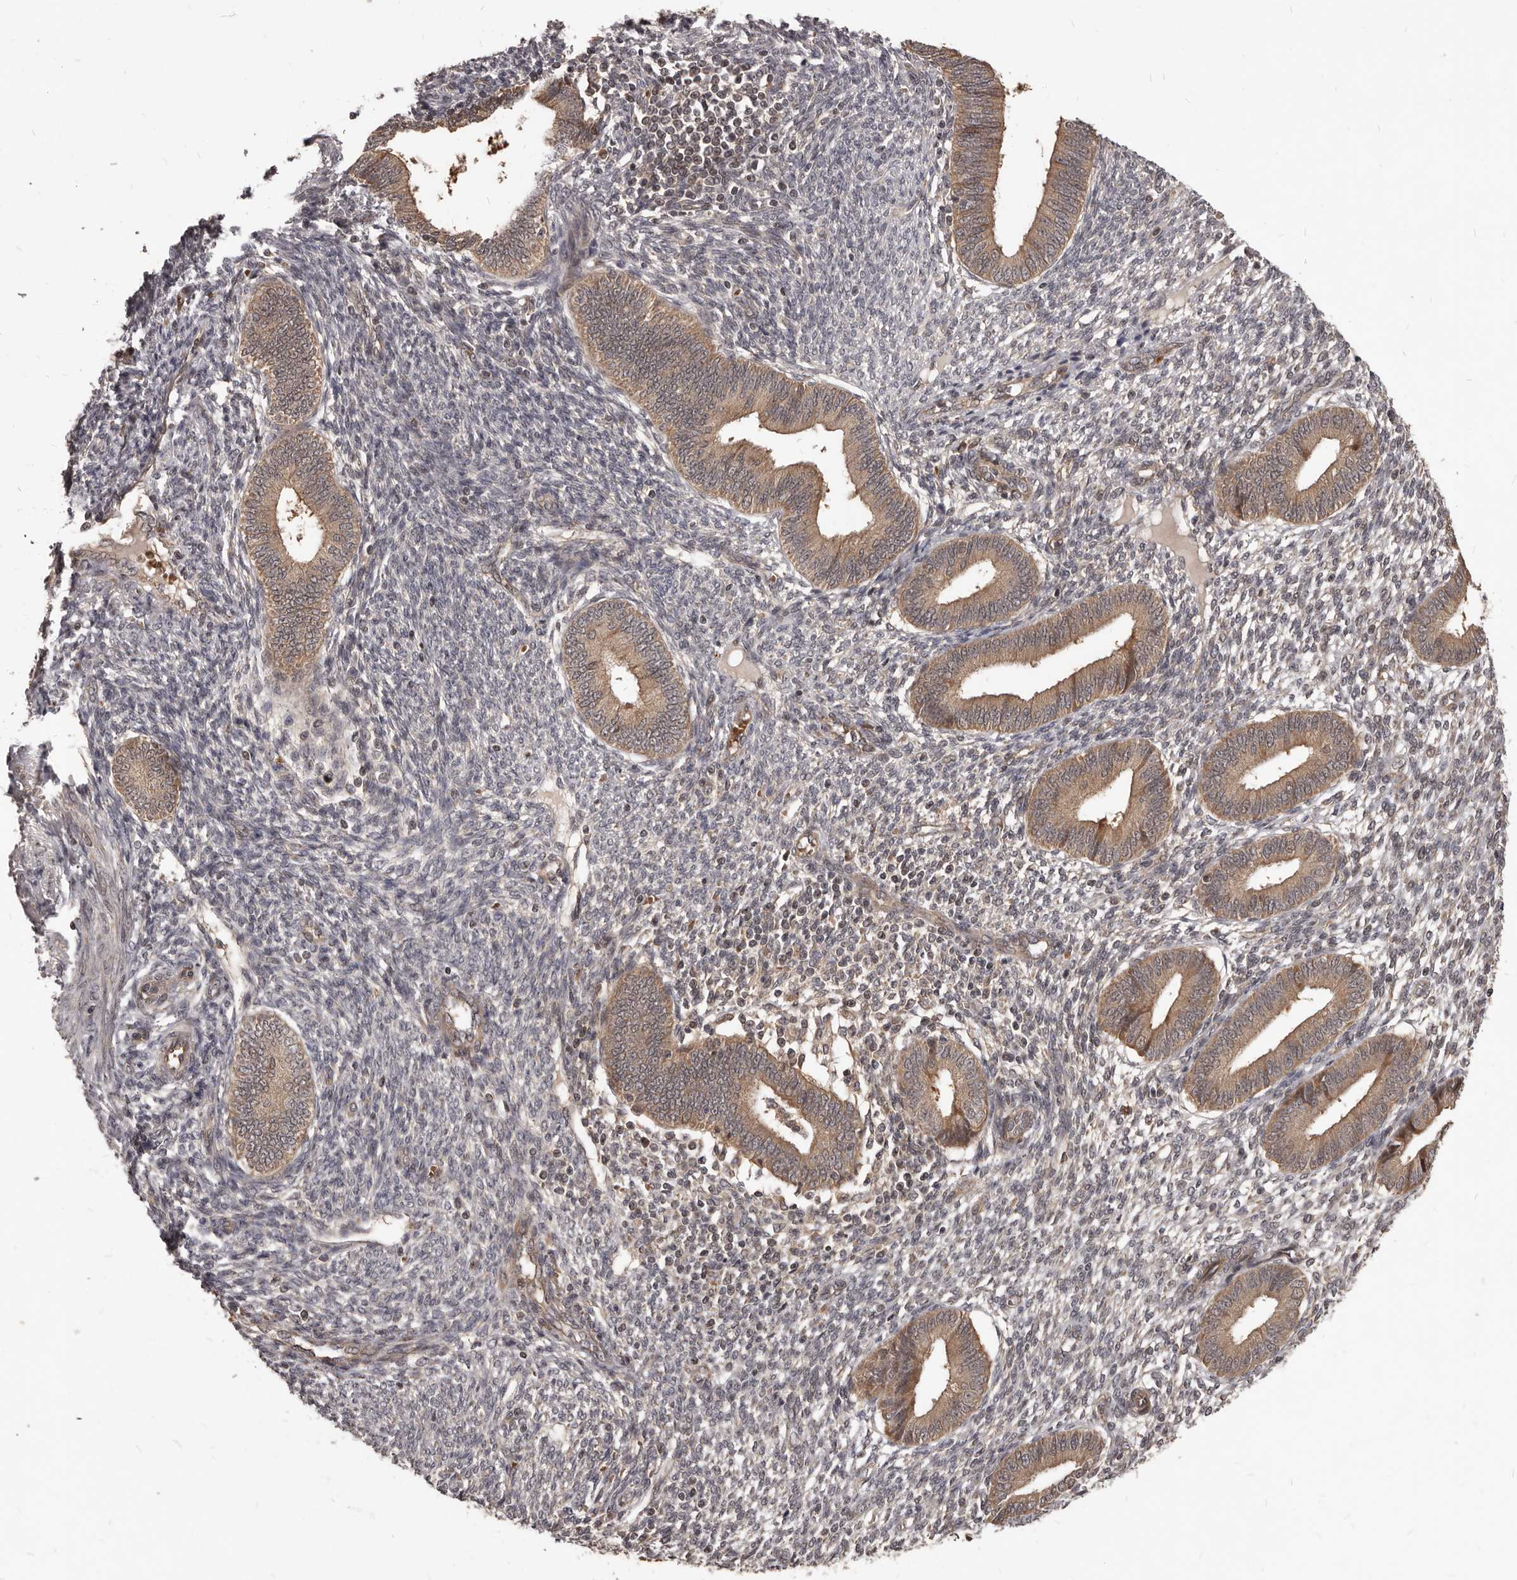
{"staining": {"intensity": "negative", "quantity": "none", "location": "none"}, "tissue": "endometrium", "cell_type": "Cells in endometrial stroma", "image_type": "normal", "snomed": [{"axis": "morphology", "description": "Normal tissue, NOS"}, {"axis": "topography", "description": "Endometrium"}], "caption": "Immunohistochemistry photomicrograph of benign endometrium: human endometrium stained with DAB (3,3'-diaminobenzidine) shows no significant protein staining in cells in endometrial stroma.", "gene": "GABPB2", "patient": {"sex": "female", "age": 46}}